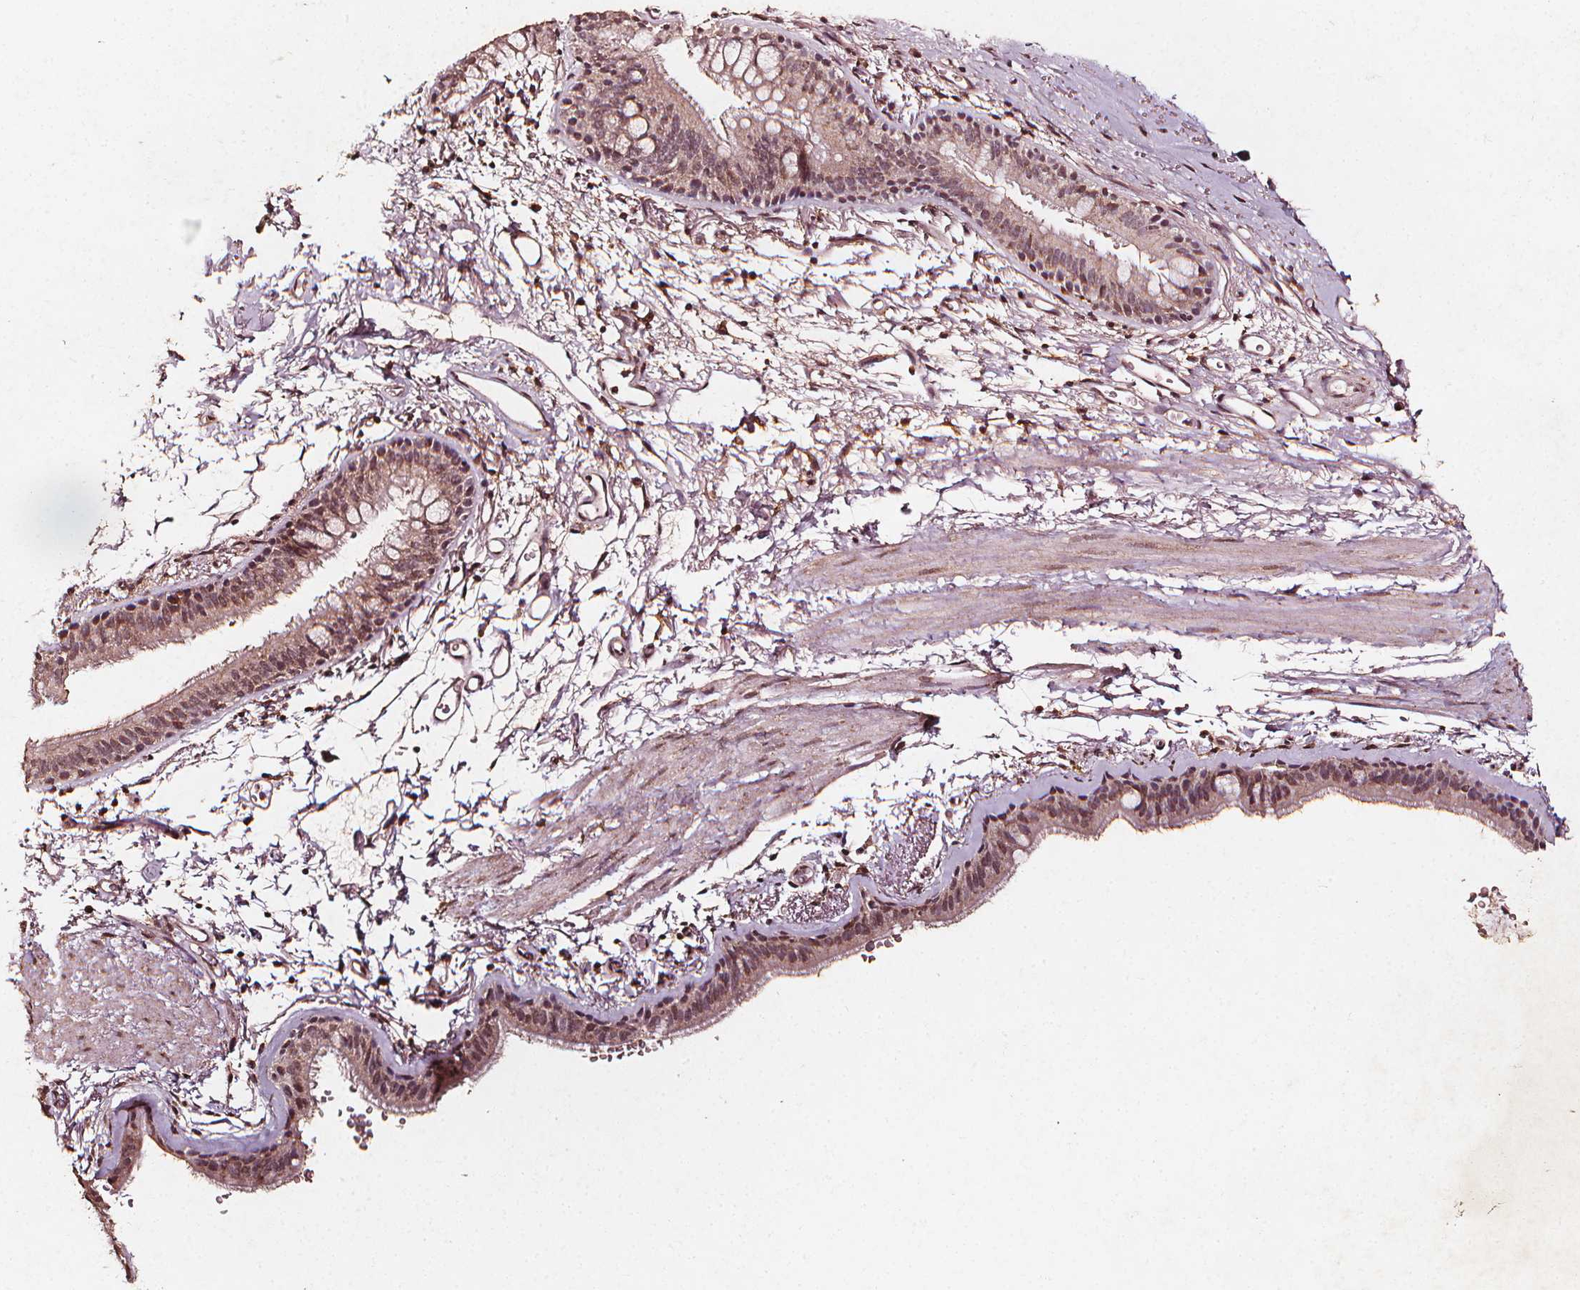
{"staining": {"intensity": "moderate", "quantity": ">75%", "location": "cytoplasmic/membranous,nuclear"}, "tissue": "bronchus", "cell_type": "Respiratory epithelial cells", "image_type": "normal", "snomed": [{"axis": "morphology", "description": "Normal tissue, NOS"}, {"axis": "topography", "description": "Lymph node"}, {"axis": "topography", "description": "Bronchus"}], "caption": "Immunohistochemical staining of benign bronchus shows medium levels of moderate cytoplasmic/membranous,nuclear staining in about >75% of respiratory epithelial cells.", "gene": "ABCA1", "patient": {"sex": "female", "age": 70}}